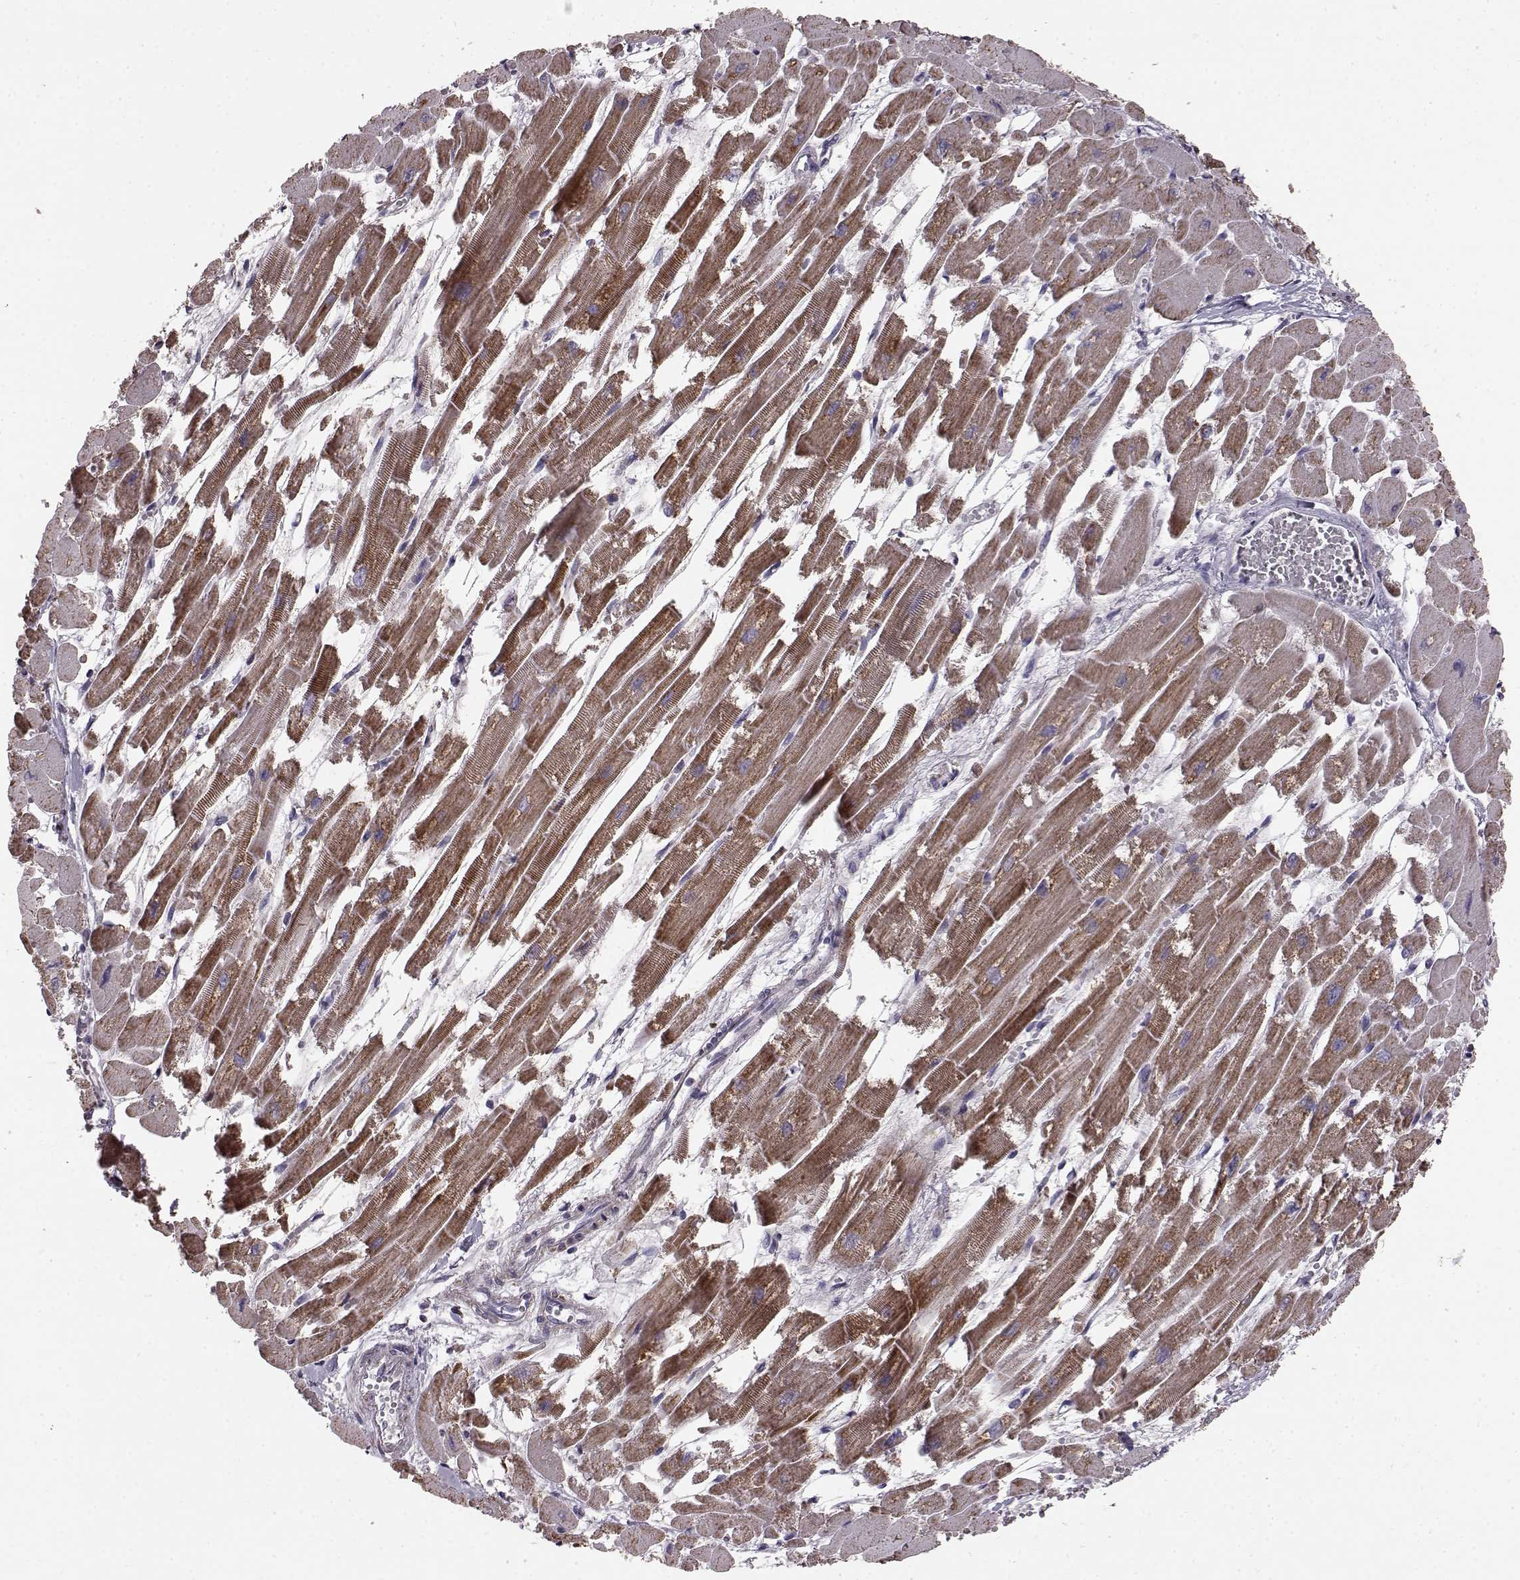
{"staining": {"intensity": "moderate", "quantity": "25%-75%", "location": "cytoplasmic/membranous"}, "tissue": "heart muscle", "cell_type": "Cardiomyocytes", "image_type": "normal", "snomed": [{"axis": "morphology", "description": "Normal tissue, NOS"}, {"axis": "topography", "description": "Heart"}], "caption": "Cardiomyocytes demonstrate medium levels of moderate cytoplasmic/membranous staining in about 25%-75% of cells in normal human heart muscle. (Brightfield microscopy of DAB IHC at high magnification).", "gene": "FAM8A1", "patient": {"sex": "female", "age": 52}}